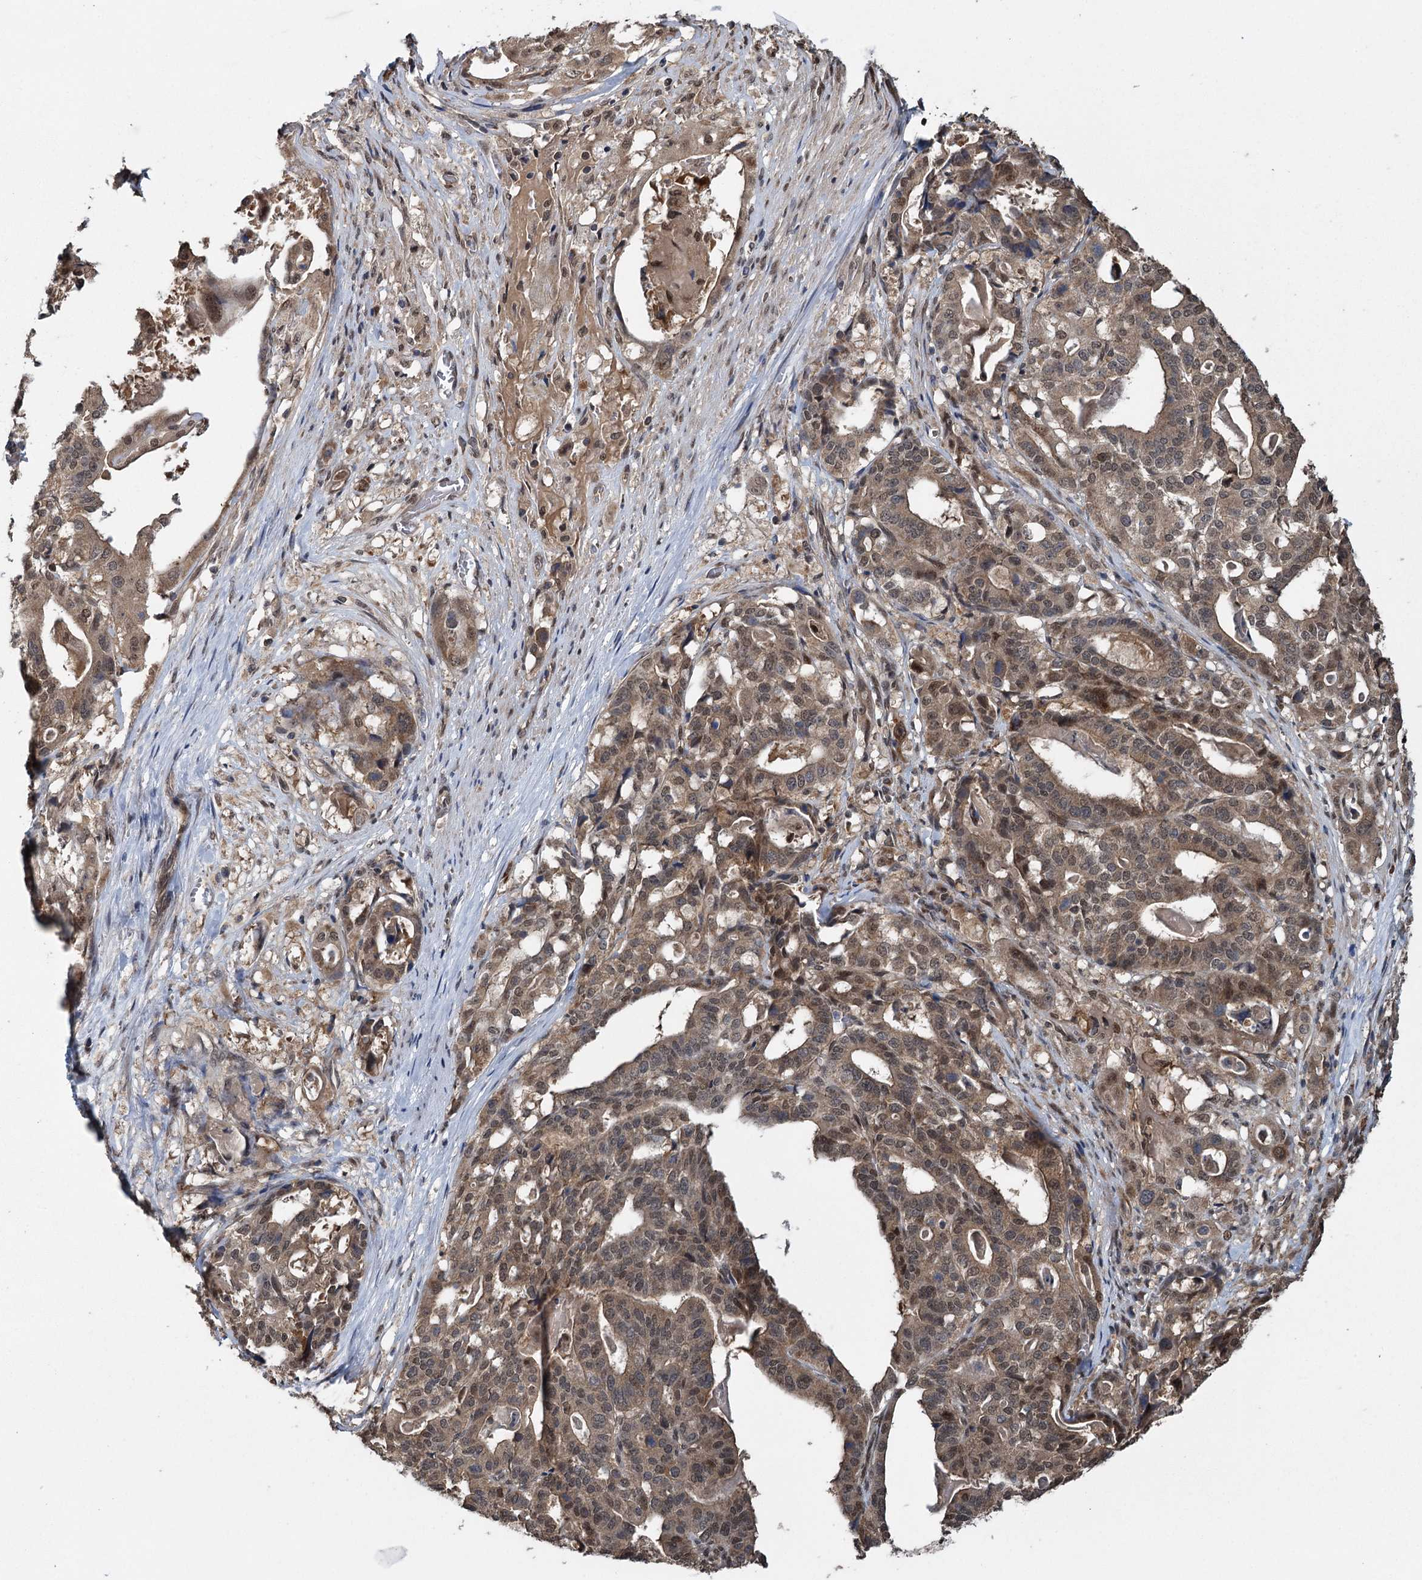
{"staining": {"intensity": "weak", "quantity": ">75%", "location": "cytoplasmic/membranous,nuclear"}, "tissue": "stomach cancer", "cell_type": "Tumor cells", "image_type": "cancer", "snomed": [{"axis": "morphology", "description": "Adenocarcinoma, NOS"}, {"axis": "topography", "description": "Stomach"}], "caption": "Stomach adenocarcinoma tissue shows weak cytoplasmic/membranous and nuclear staining in about >75% of tumor cells", "gene": "MYG1", "patient": {"sex": "male", "age": 48}}